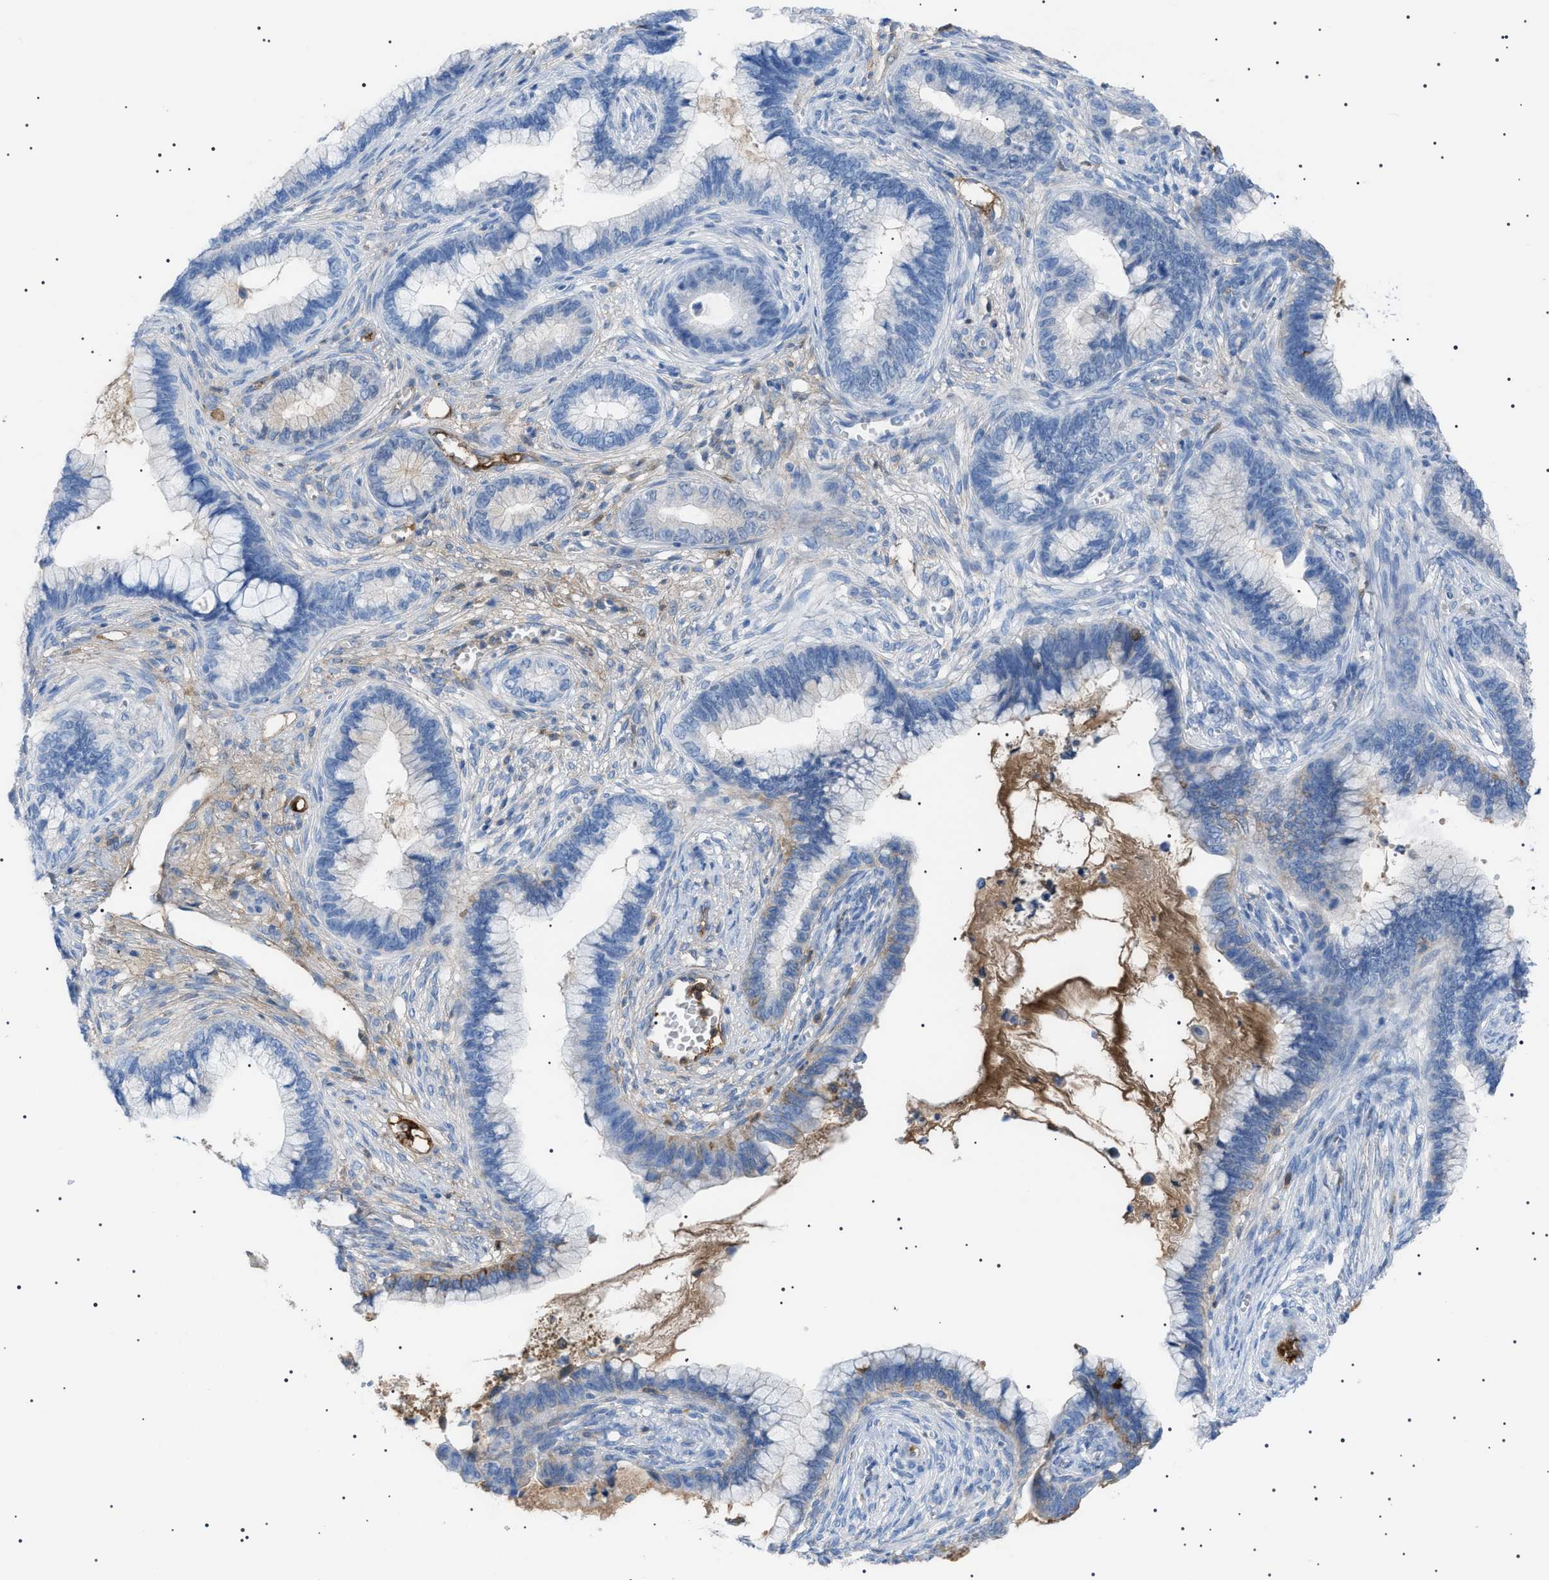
{"staining": {"intensity": "negative", "quantity": "none", "location": "none"}, "tissue": "cervical cancer", "cell_type": "Tumor cells", "image_type": "cancer", "snomed": [{"axis": "morphology", "description": "Adenocarcinoma, NOS"}, {"axis": "topography", "description": "Cervix"}], "caption": "Immunohistochemical staining of human cervical cancer exhibits no significant staining in tumor cells. Nuclei are stained in blue.", "gene": "LPA", "patient": {"sex": "female", "age": 44}}